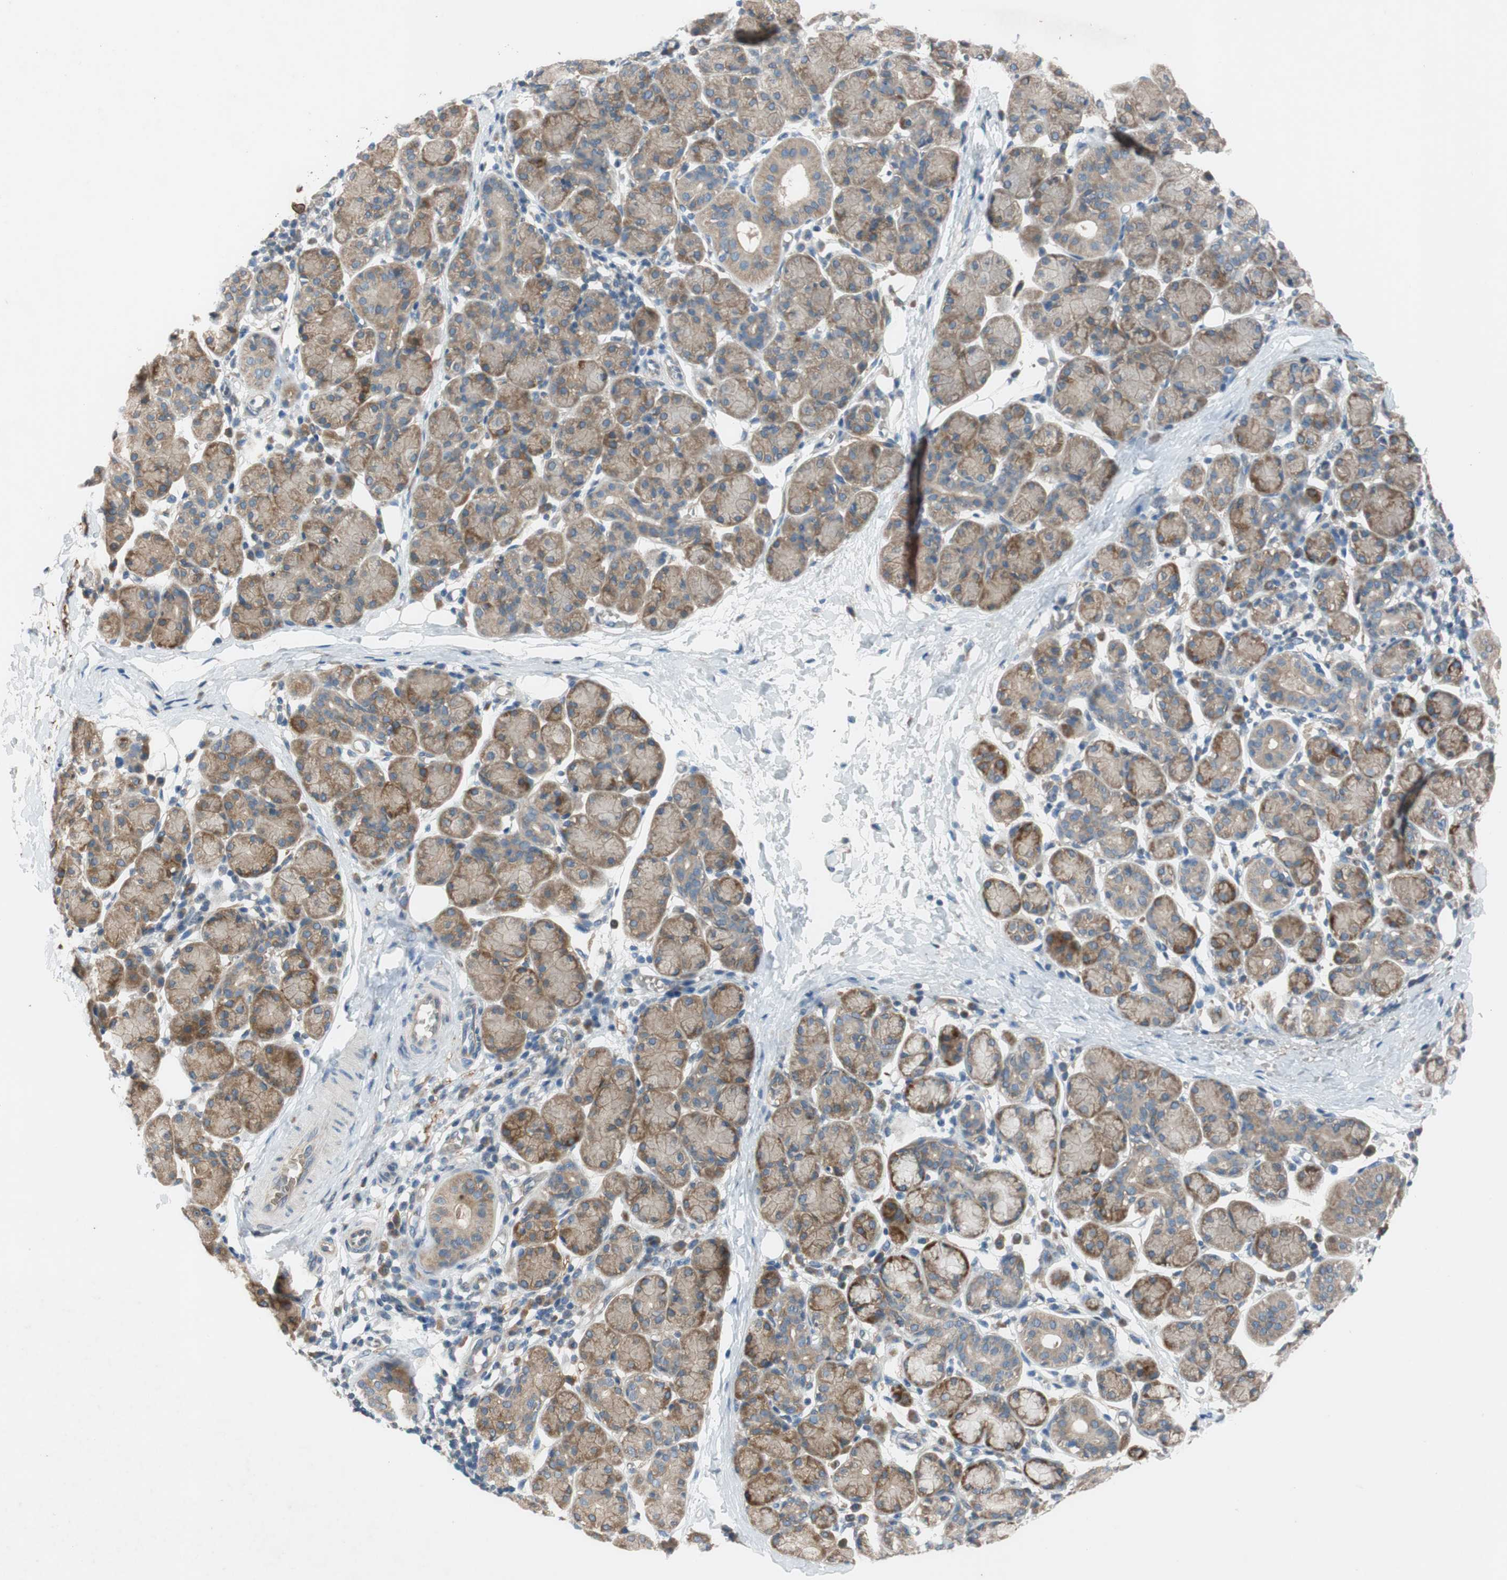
{"staining": {"intensity": "weak", "quantity": ">75%", "location": "cytoplasmic/membranous"}, "tissue": "salivary gland", "cell_type": "Glandular cells", "image_type": "normal", "snomed": [{"axis": "morphology", "description": "Normal tissue, NOS"}, {"axis": "morphology", "description": "Inflammation, NOS"}, {"axis": "topography", "description": "Lymph node"}, {"axis": "topography", "description": "Salivary gland"}], "caption": "Salivary gland stained with IHC demonstrates weak cytoplasmic/membranous staining in about >75% of glandular cells.", "gene": "ADD2", "patient": {"sex": "male", "age": 3}}